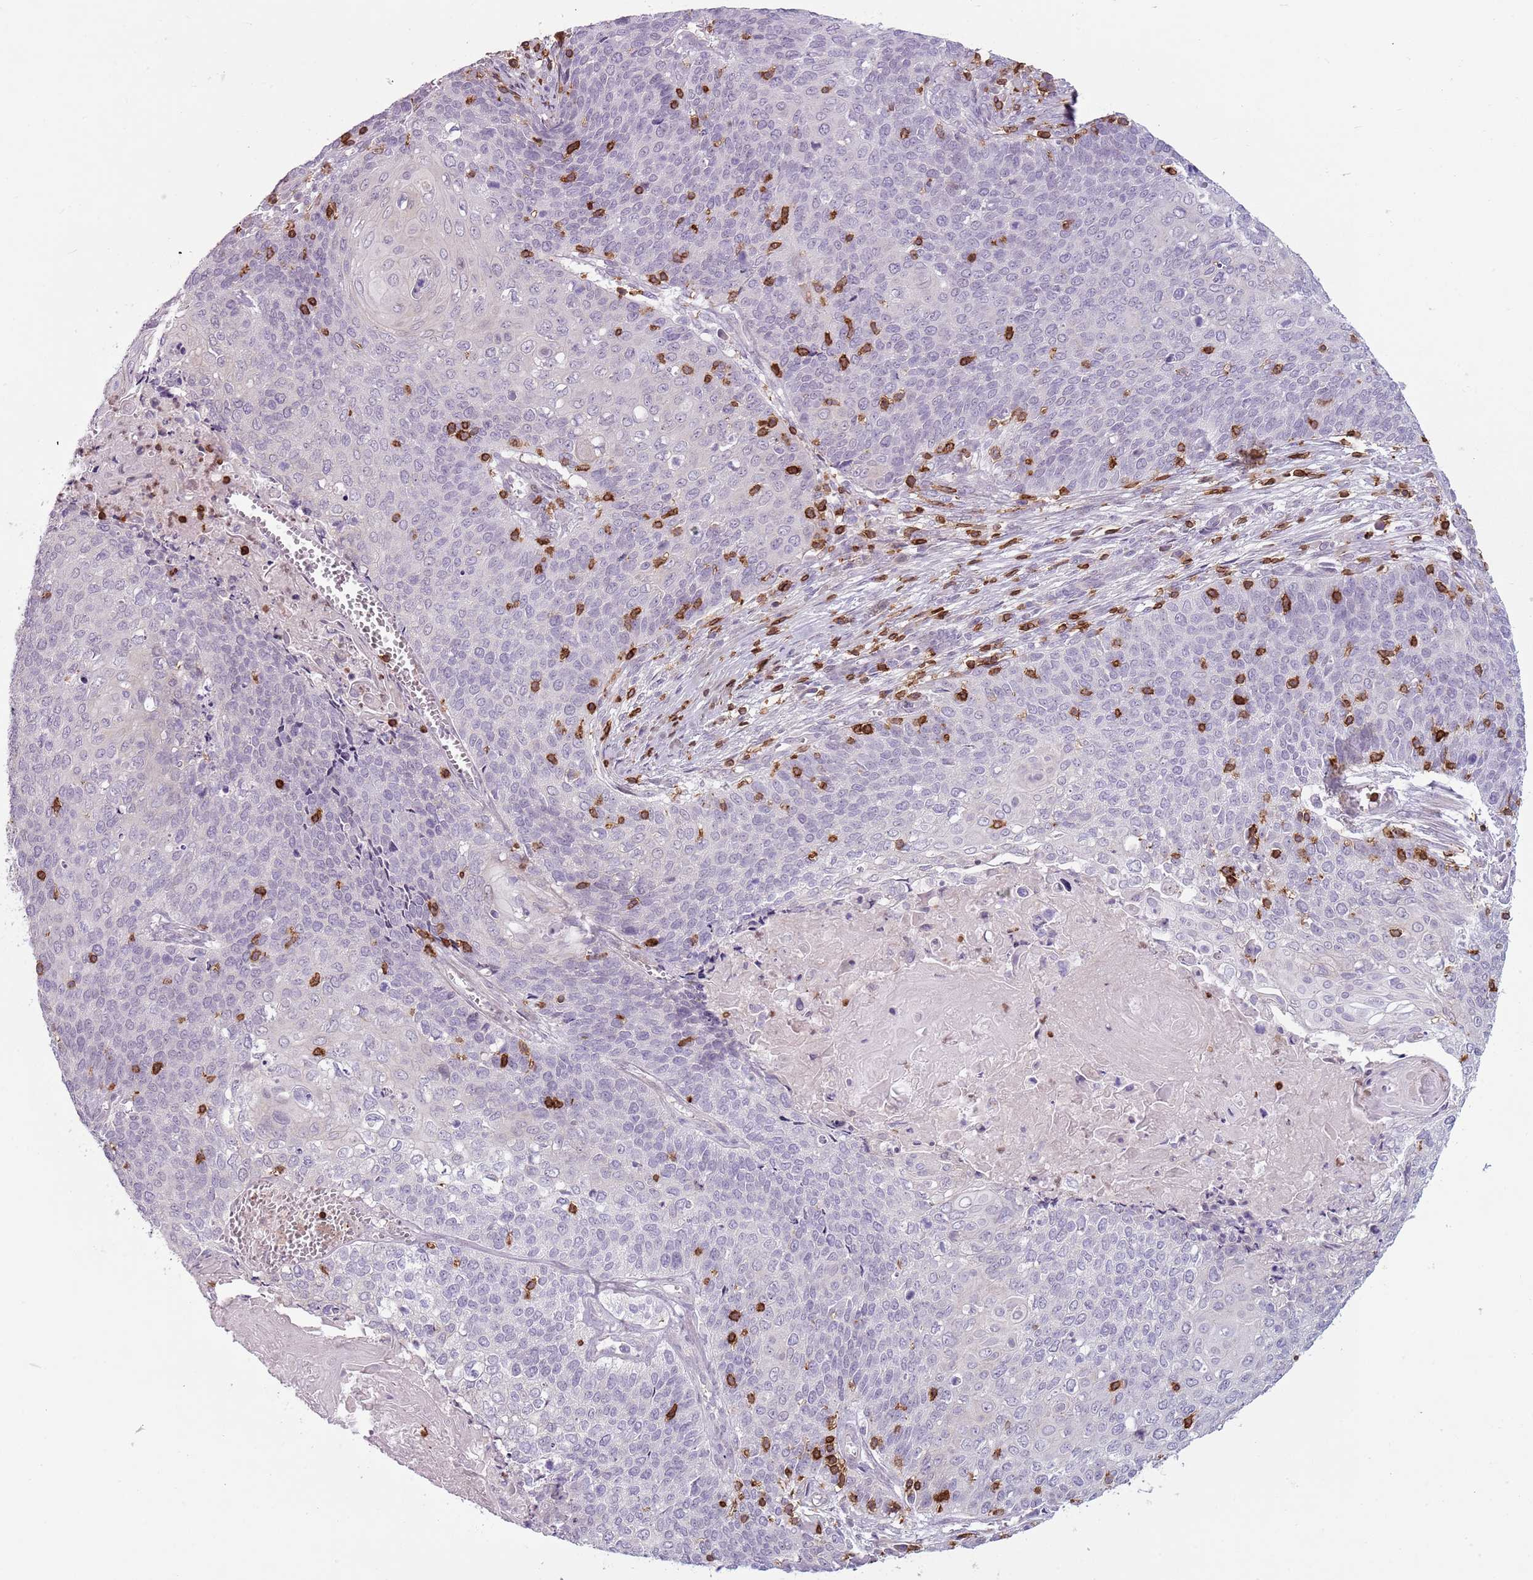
{"staining": {"intensity": "negative", "quantity": "none", "location": "none"}, "tissue": "cervical cancer", "cell_type": "Tumor cells", "image_type": "cancer", "snomed": [{"axis": "morphology", "description": "Squamous cell carcinoma, NOS"}, {"axis": "topography", "description": "Cervix"}], "caption": "Immunohistochemical staining of human cervical cancer shows no significant expression in tumor cells.", "gene": "ZNF583", "patient": {"sex": "female", "age": 39}}